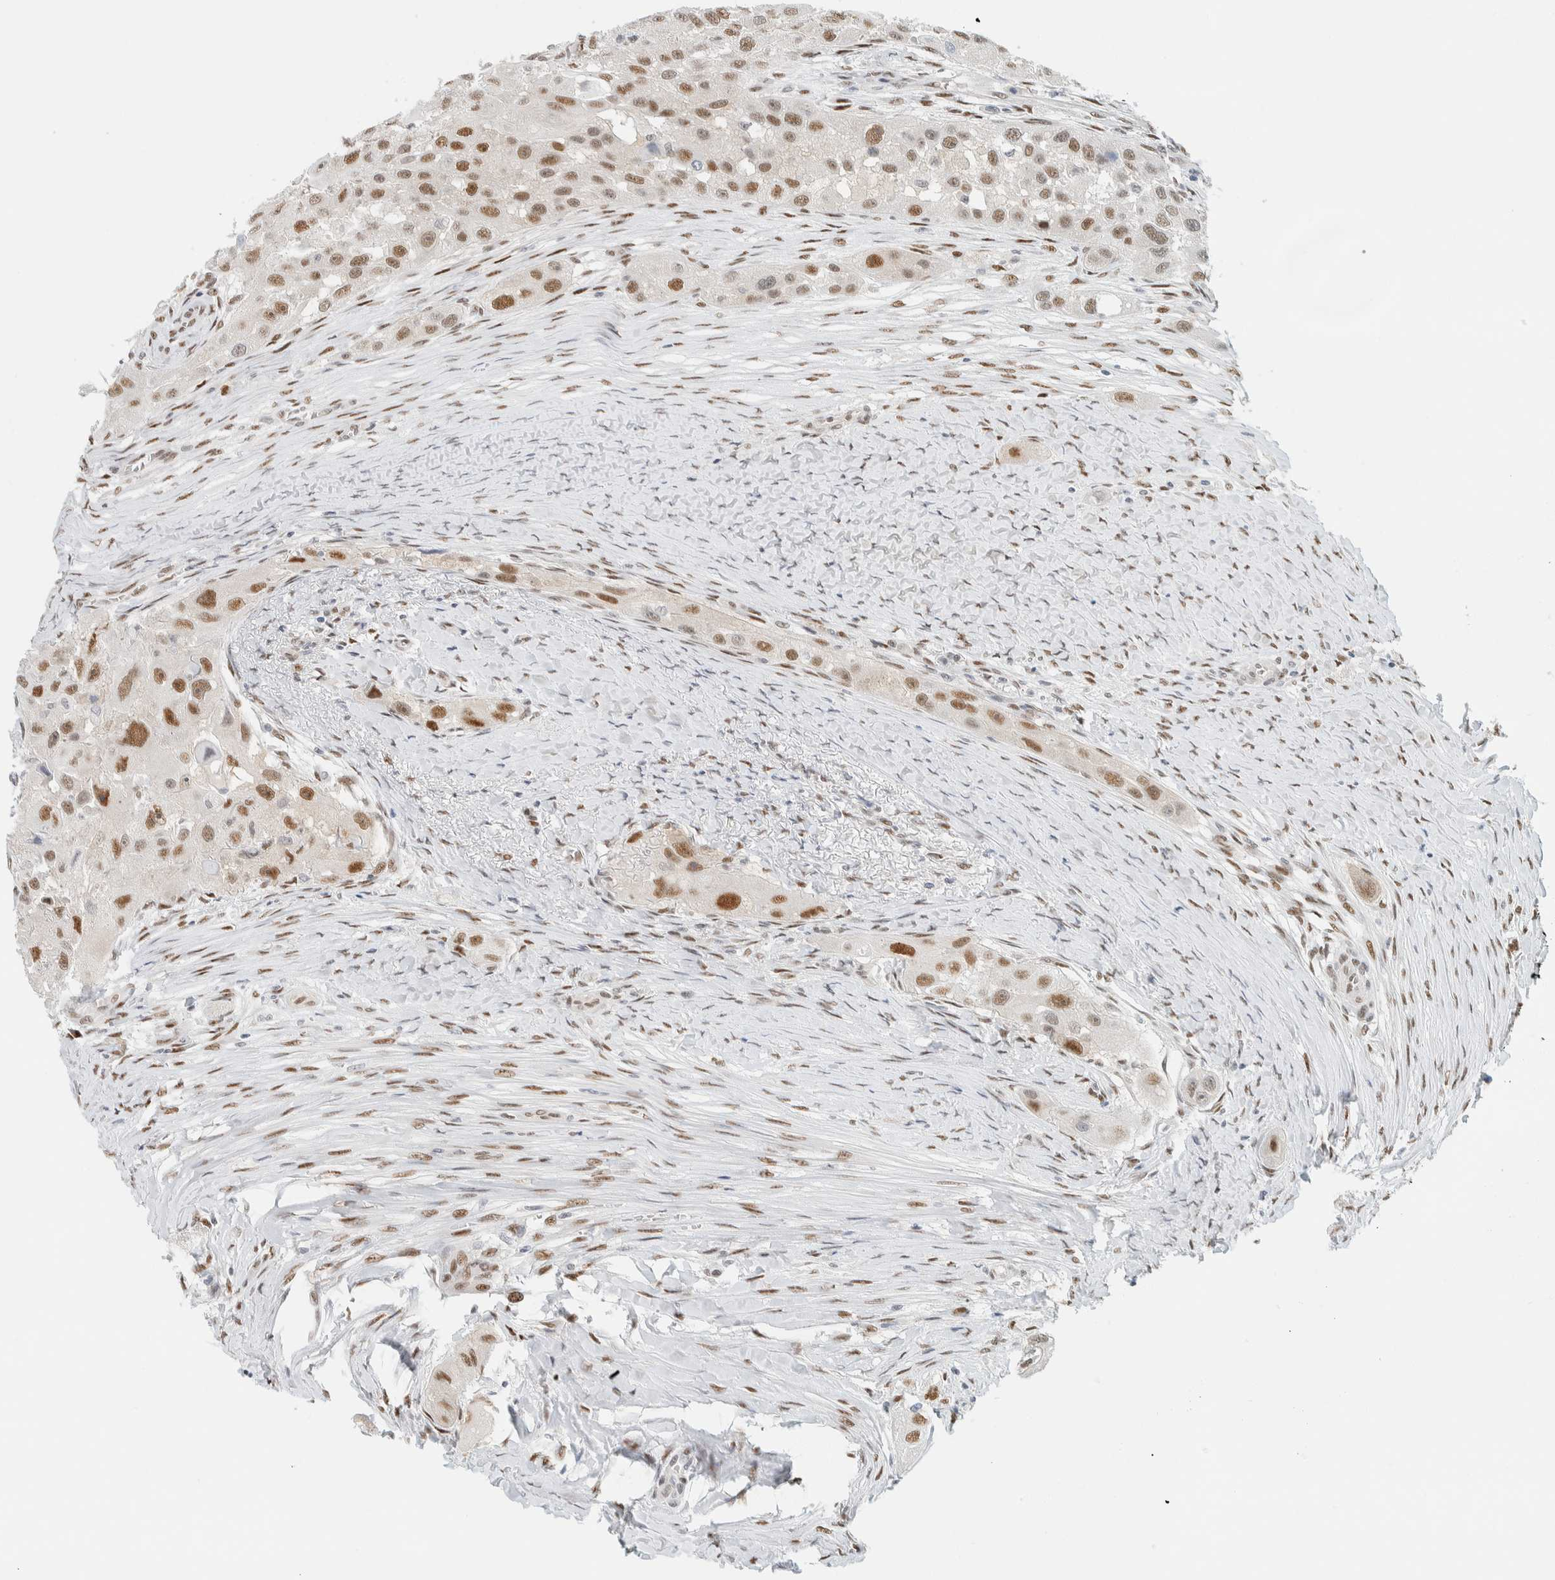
{"staining": {"intensity": "moderate", "quantity": ">75%", "location": "nuclear"}, "tissue": "head and neck cancer", "cell_type": "Tumor cells", "image_type": "cancer", "snomed": [{"axis": "morphology", "description": "Normal tissue, NOS"}, {"axis": "morphology", "description": "Squamous cell carcinoma, NOS"}, {"axis": "topography", "description": "Skeletal muscle"}, {"axis": "topography", "description": "Head-Neck"}], "caption": "The histopathology image demonstrates staining of head and neck squamous cell carcinoma, revealing moderate nuclear protein positivity (brown color) within tumor cells.", "gene": "ZNF683", "patient": {"sex": "male", "age": 51}}